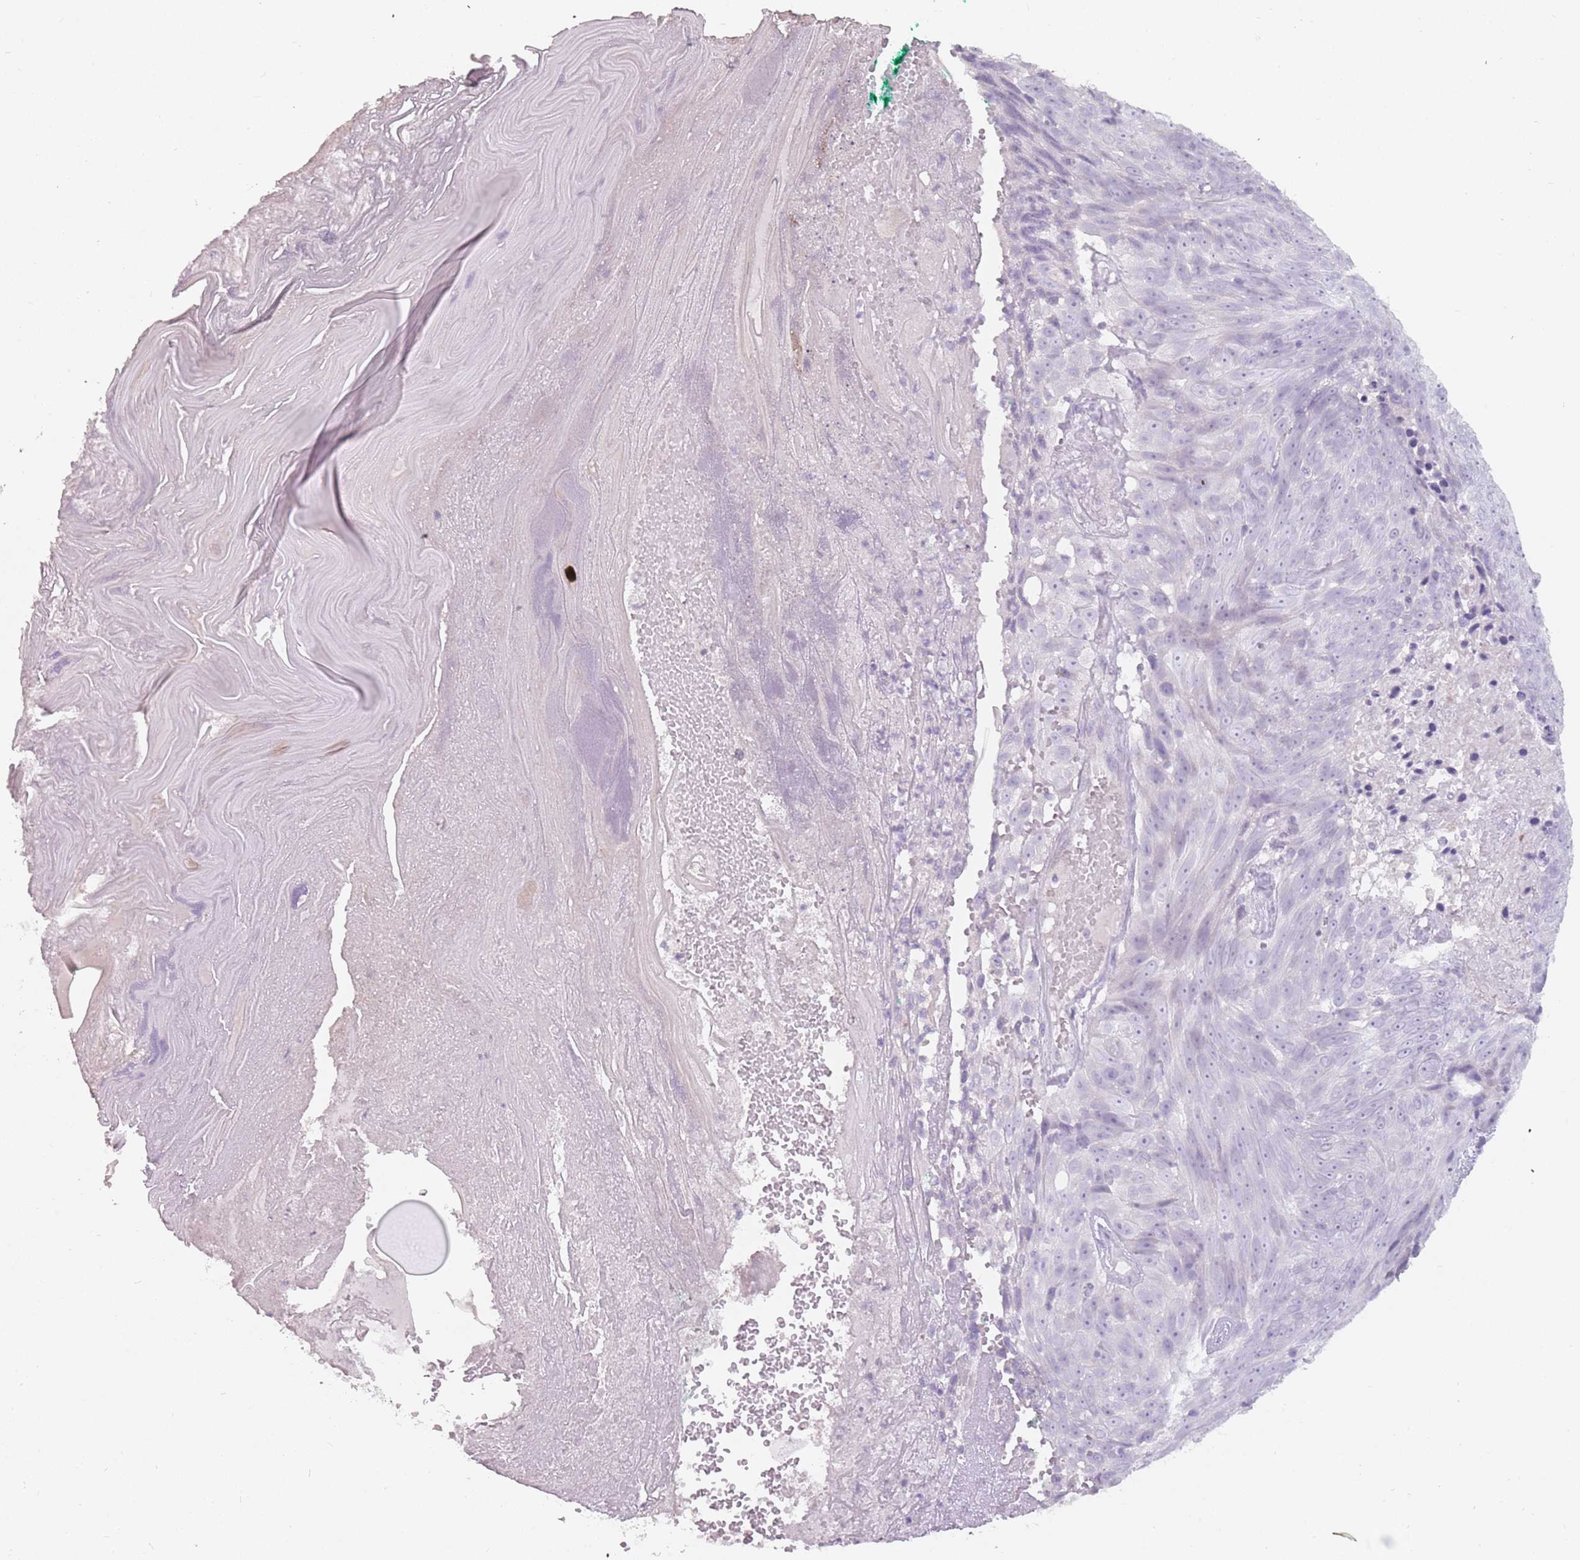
{"staining": {"intensity": "negative", "quantity": "none", "location": "none"}, "tissue": "skin cancer", "cell_type": "Tumor cells", "image_type": "cancer", "snomed": [{"axis": "morphology", "description": "Squamous cell carcinoma, NOS"}, {"axis": "topography", "description": "Skin"}], "caption": "This is an immunohistochemistry (IHC) photomicrograph of human skin squamous cell carcinoma. There is no expression in tumor cells.", "gene": "DDX4", "patient": {"sex": "female", "age": 87}}